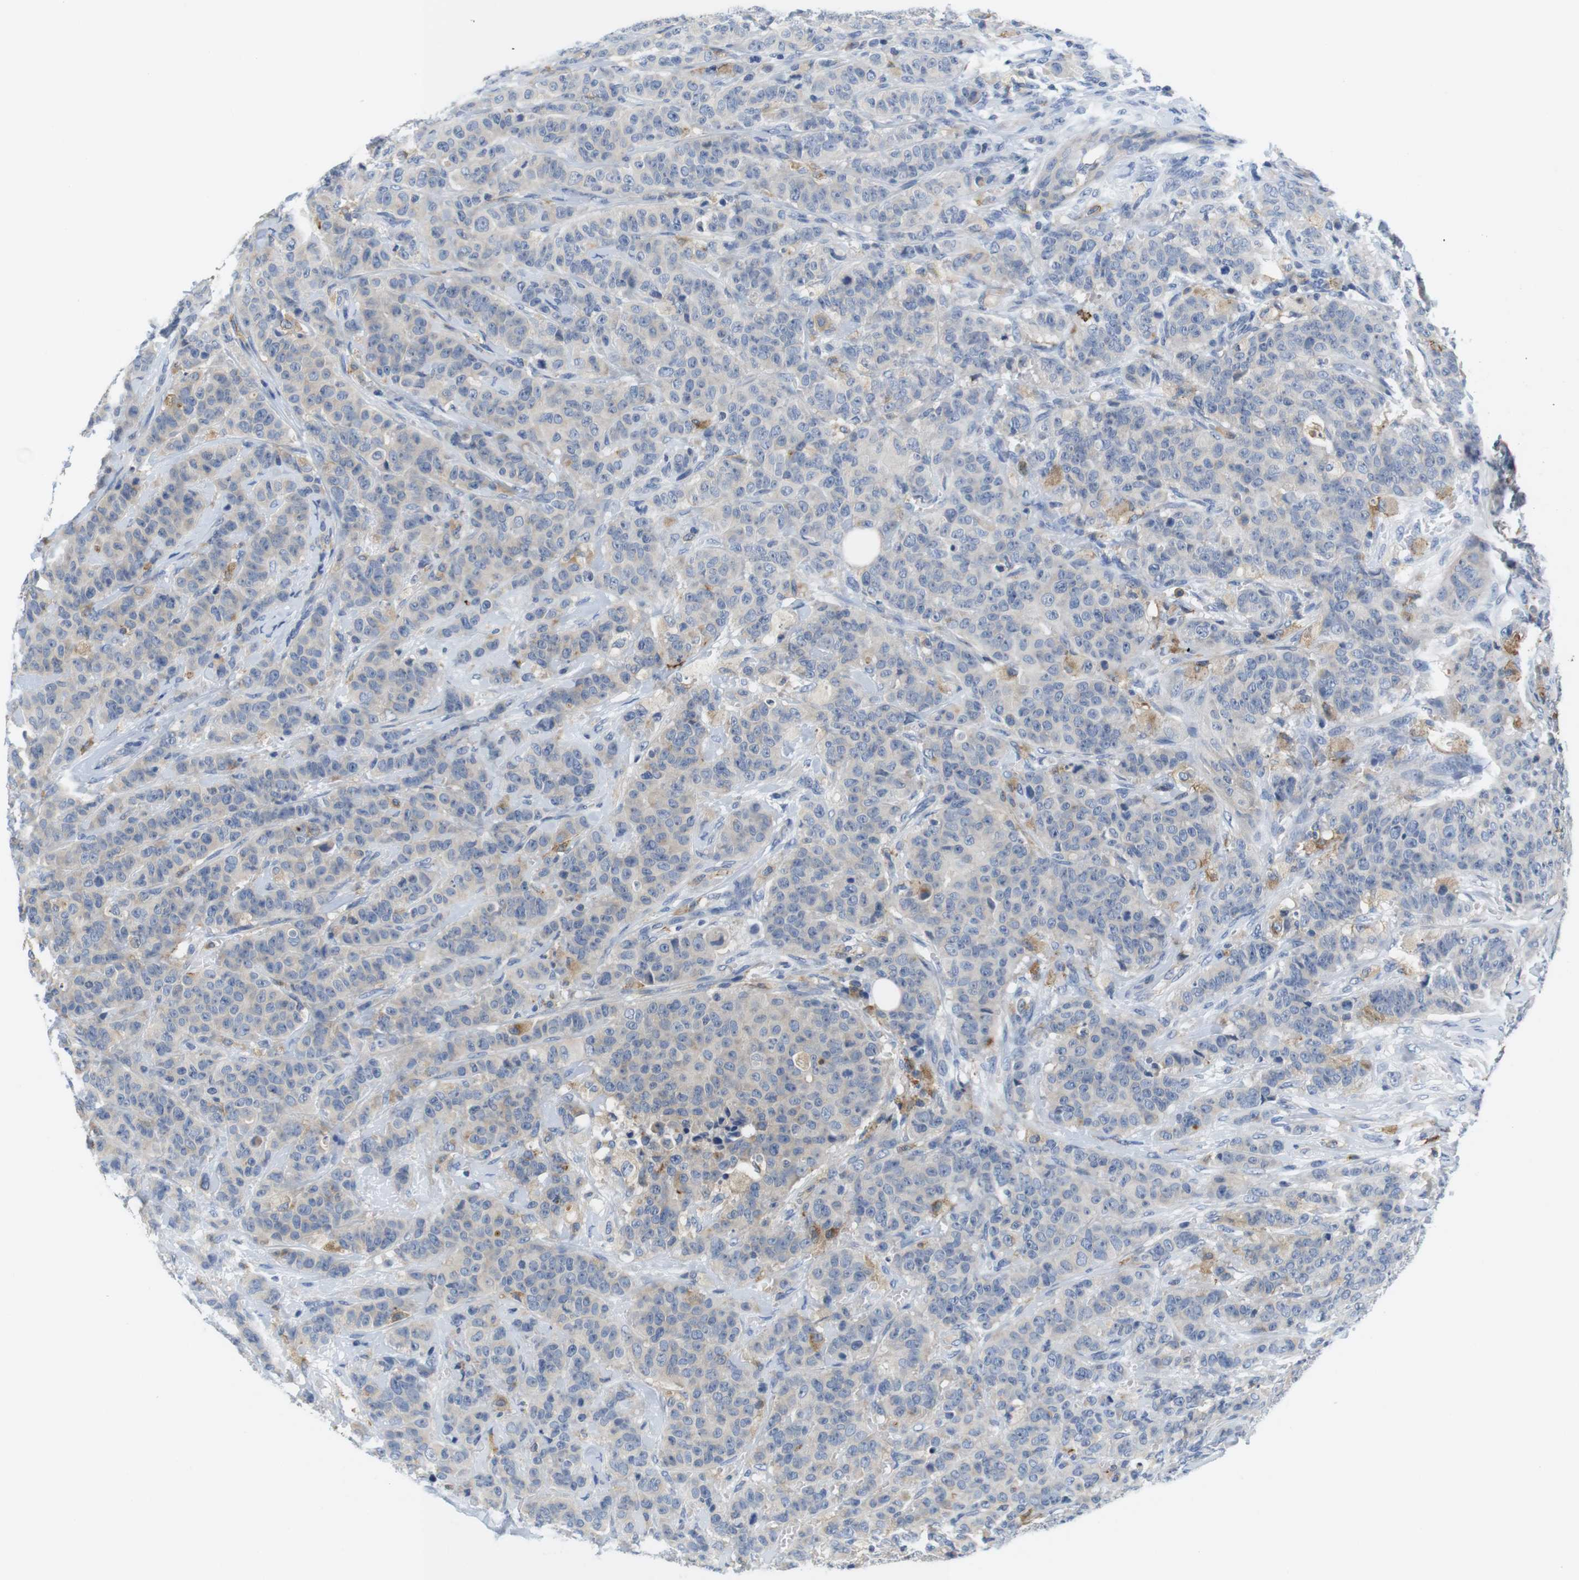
{"staining": {"intensity": "negative", "quantity": "none", "location": "none"}, "tissue": "breast cancer", "cell_type": "Tumor cells", "image_type": "cancer", "snomed": [{"axis": "morphology", "description": "Normal tissue, NOS"}, {"axis": "morphology", "description": "Duct carcinoma"}, {"axis": "topography", "description": "Breast"}], "caption": "This is an immunohistochemistry micrograph of breast invasive ductal carcinoma. There is no staining in tumor cells.", "gene": "CNGA2", "patient": {"sex": "female", "age": 40}}